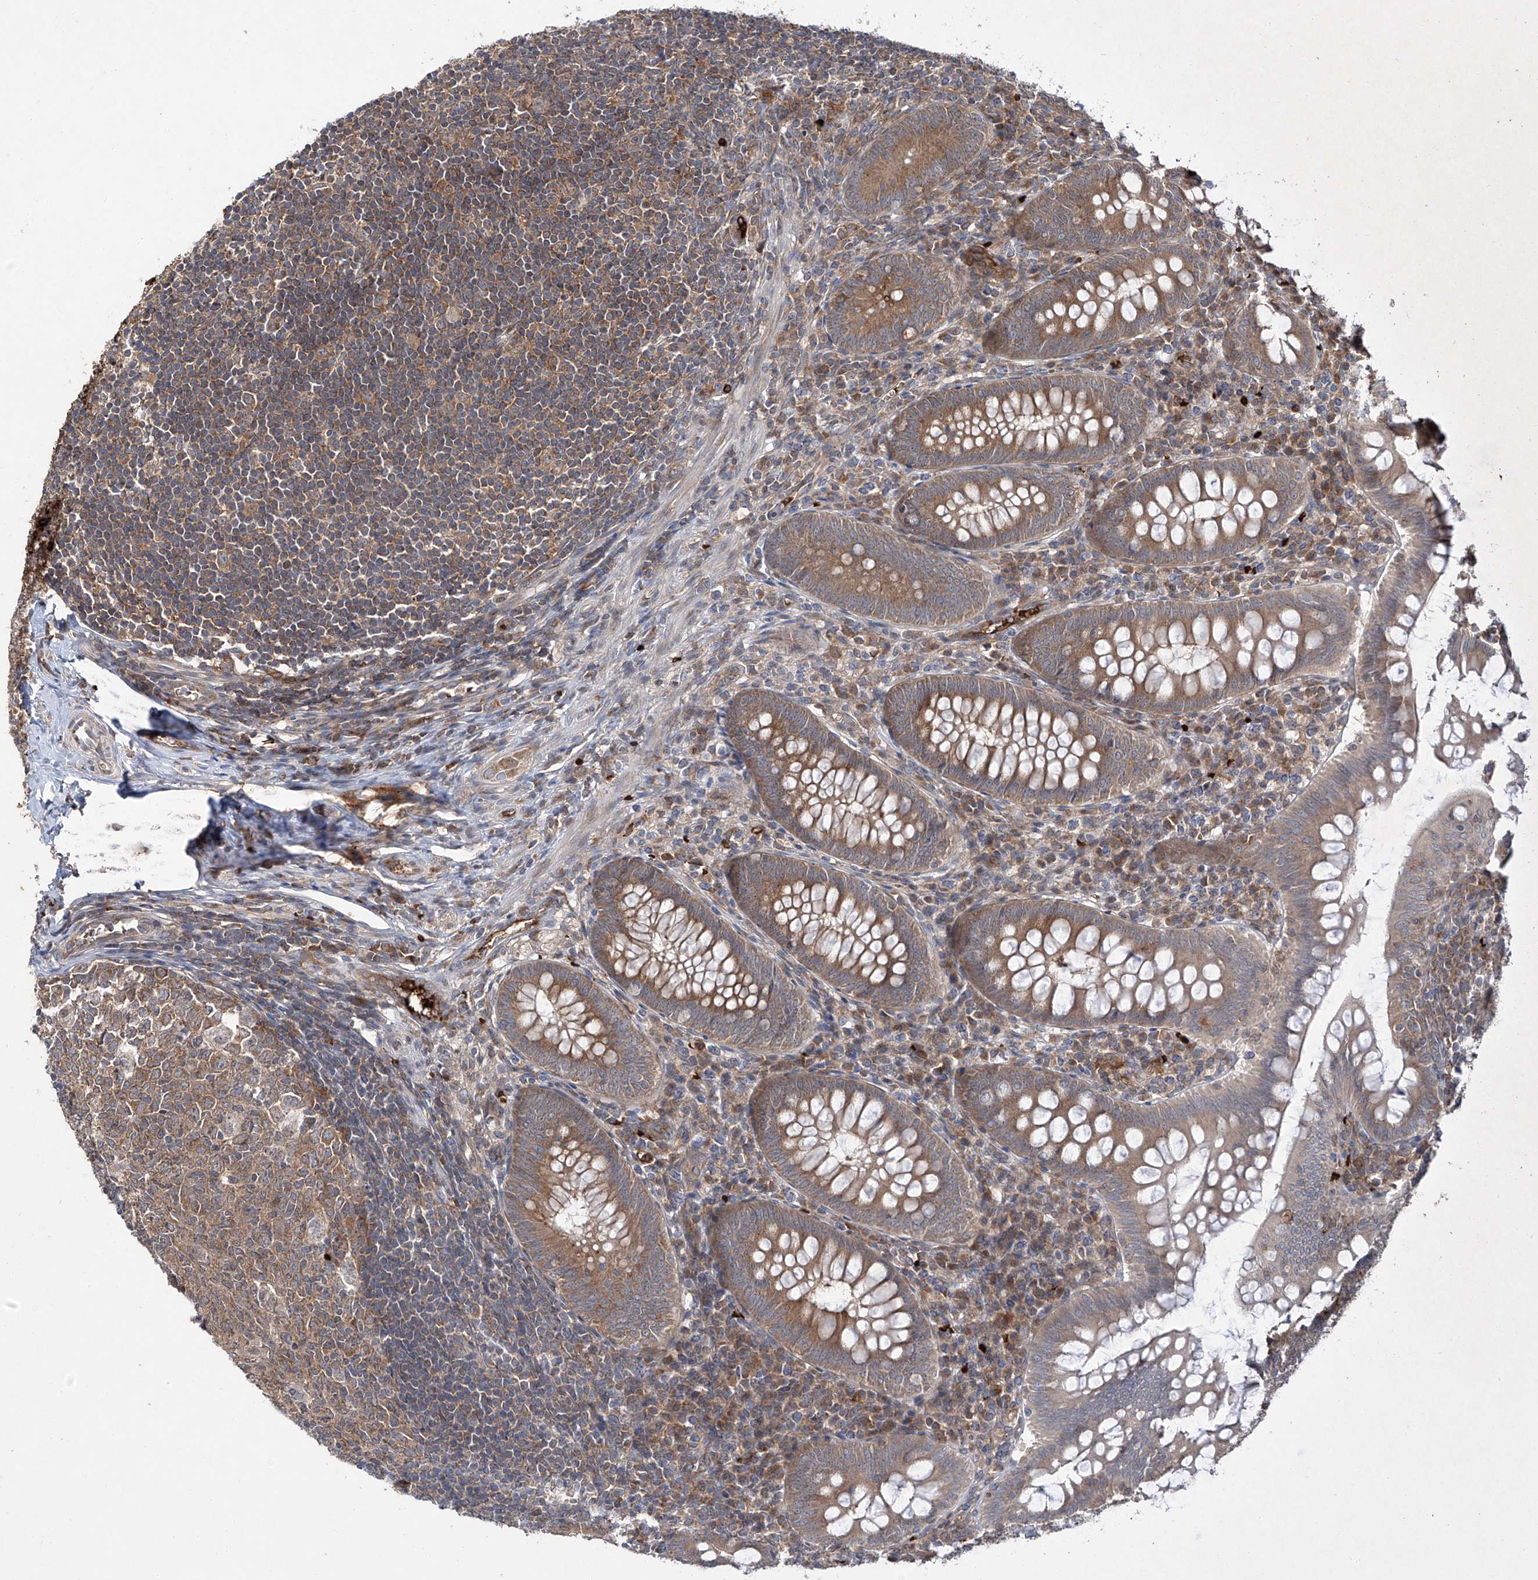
{"staining": {"intensity": "moderate", "quantity": ">75%", "location": "cytoplasmic/membranous"}, "tissue": "appendix", "cell_type": "Glandular cells", "image_type": "normal", "snomed": [{"axis": "morphology", "description": "Normal tissue, NOS"}, {"axis": "topography", "description": "Appendix"}], "caption": "This is a micrograph of immunohistochemistry (IHC) staining of normal appendix, which shows moderate positivity in the cytoplasmic/membranous of glandular cells.", "gene": "ZDHHC9", "patient": {"sex": "male", "age": 14}}